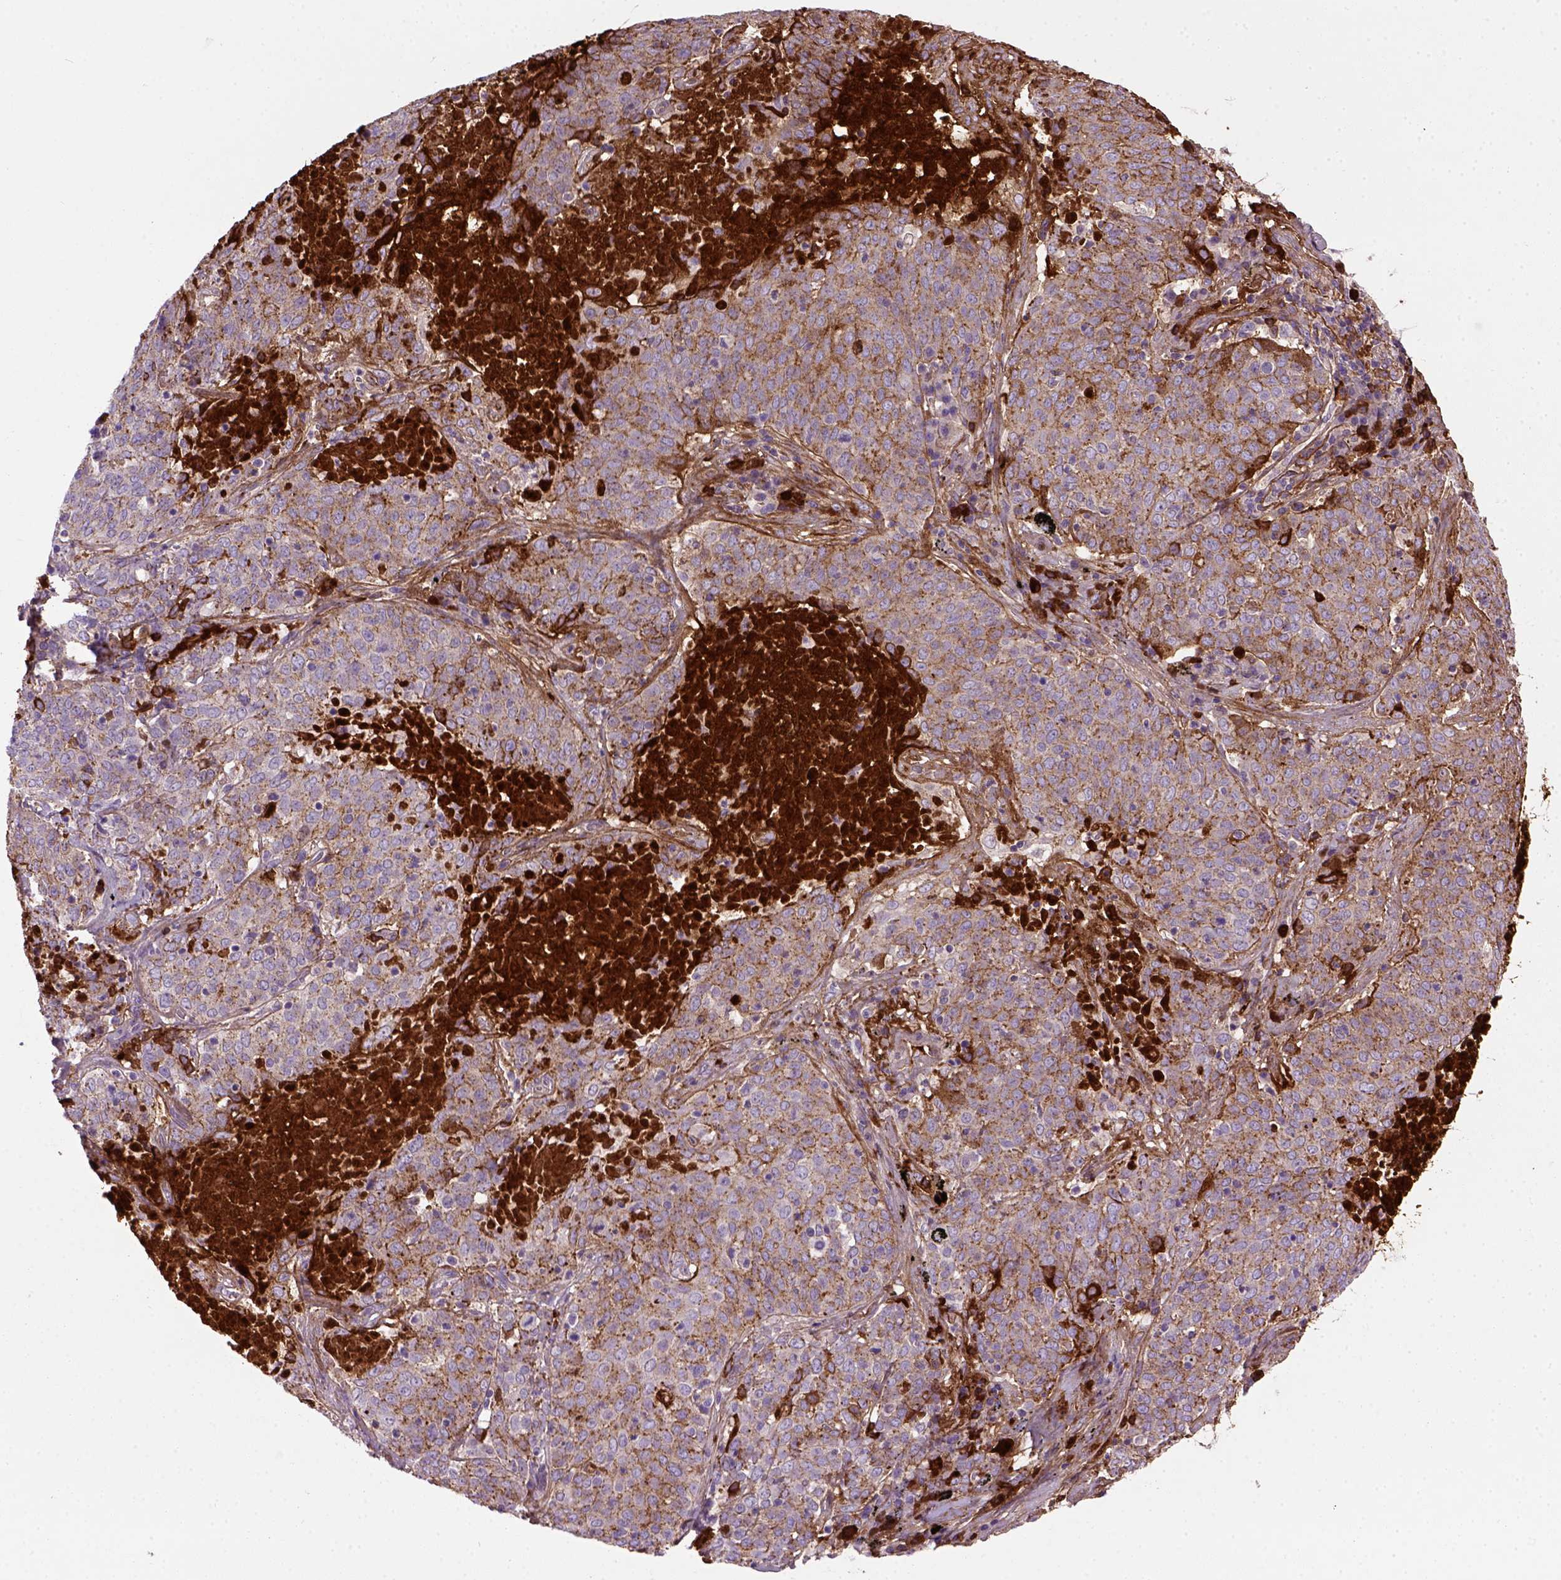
{"staining": {"intensity": "moderate", "quantity": ">75%", "location": "cytoplasmic/membranous"}, "tissue": "lung cancer", "cell_type": "Tumor cells", "image_type": "cancer", "snomed": [{"axis": "morphology", "description": "Squamous cell carcinoma, NOS"}, {"axis": "topography", "description": "Lung"}], "caption": "Protein expression analysis of human squamous cell carcinoma (lung) reveals moderate cytoplasmic/membranous staining in about >75% of tumor cells.", "gene": "CDH1", "patient": {"sex": "male", "age": 82}}